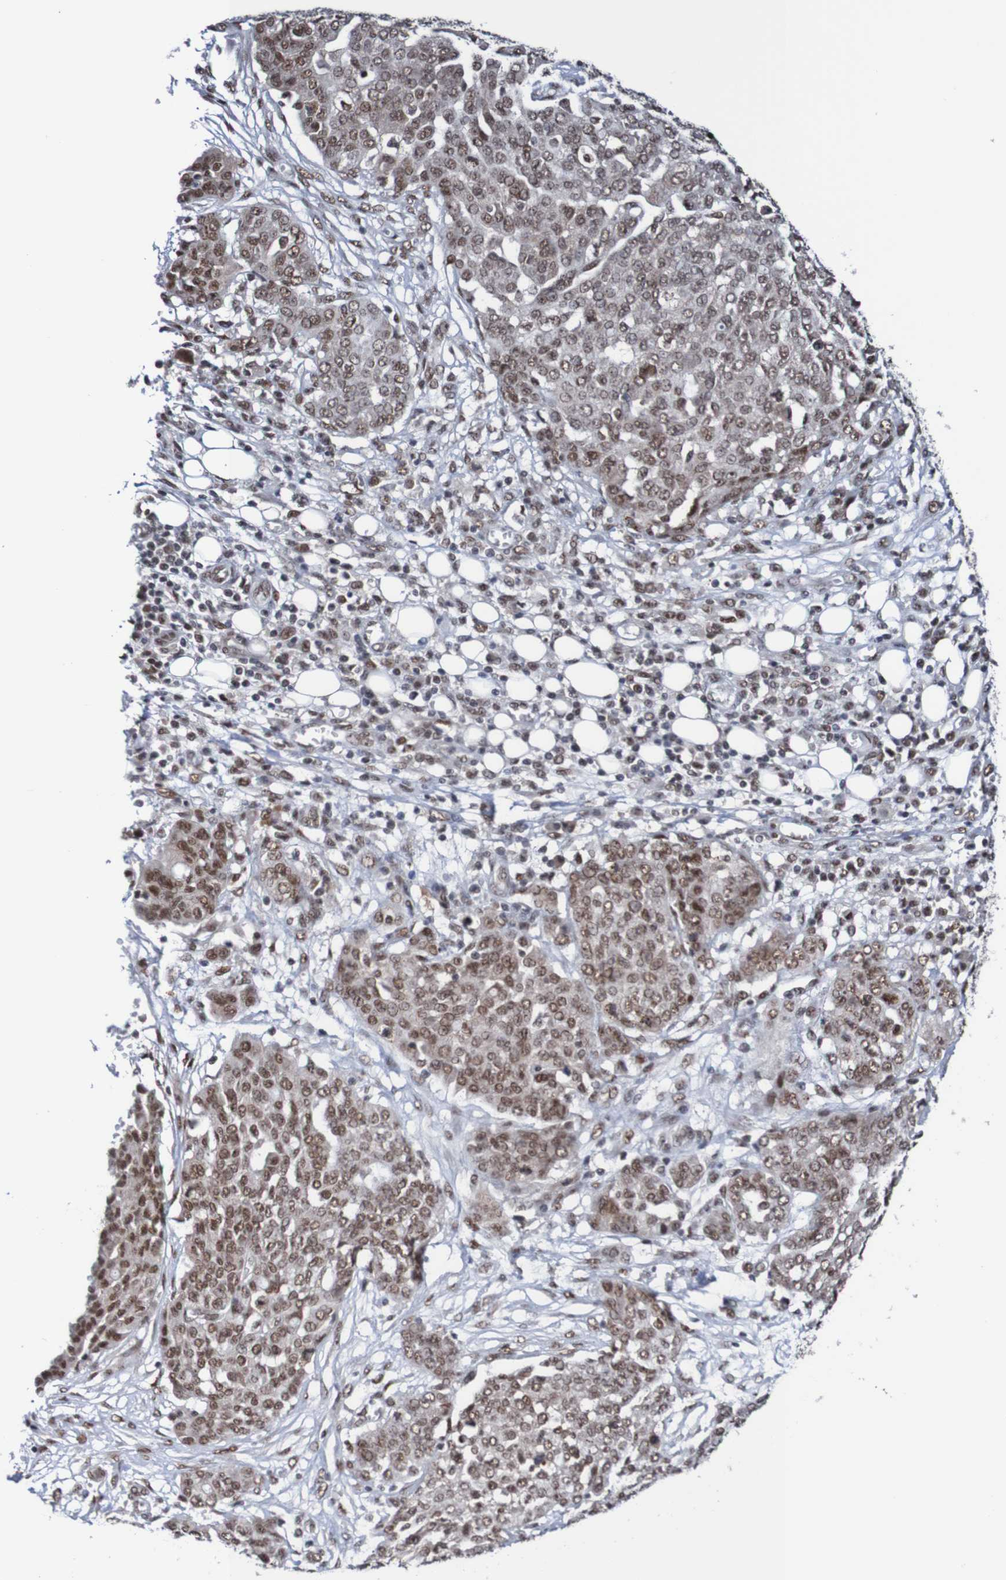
{"staining": {"intensity": "moderate", "quantity": ">75%", "location": "cytoplasmic/membranous,nuclear"}, "tissue": "ovarian cancer", "cell_type": "Tumor cells", "image_type": "cancer", "snomed": [{"axis": "morphology", "description": "Cystadenocarcinoma, serous, NOS"}, {"axis": "topography", "description": "Soft tissue"}, {"axis": "topography", "description": "Ovary"}], "caption": "Tumor cells reveal moderate cytoplasmic/membranous and nuclear positivity in approximately >75% of cells in serous cystadenocarcinoma (ovarian). Immunohistochemistry (ihc) stains the protein of interest in brown and the nuclei are stained blue.", "gene": "CDC5L", "patient": {"sex": "female", "age": 57}}